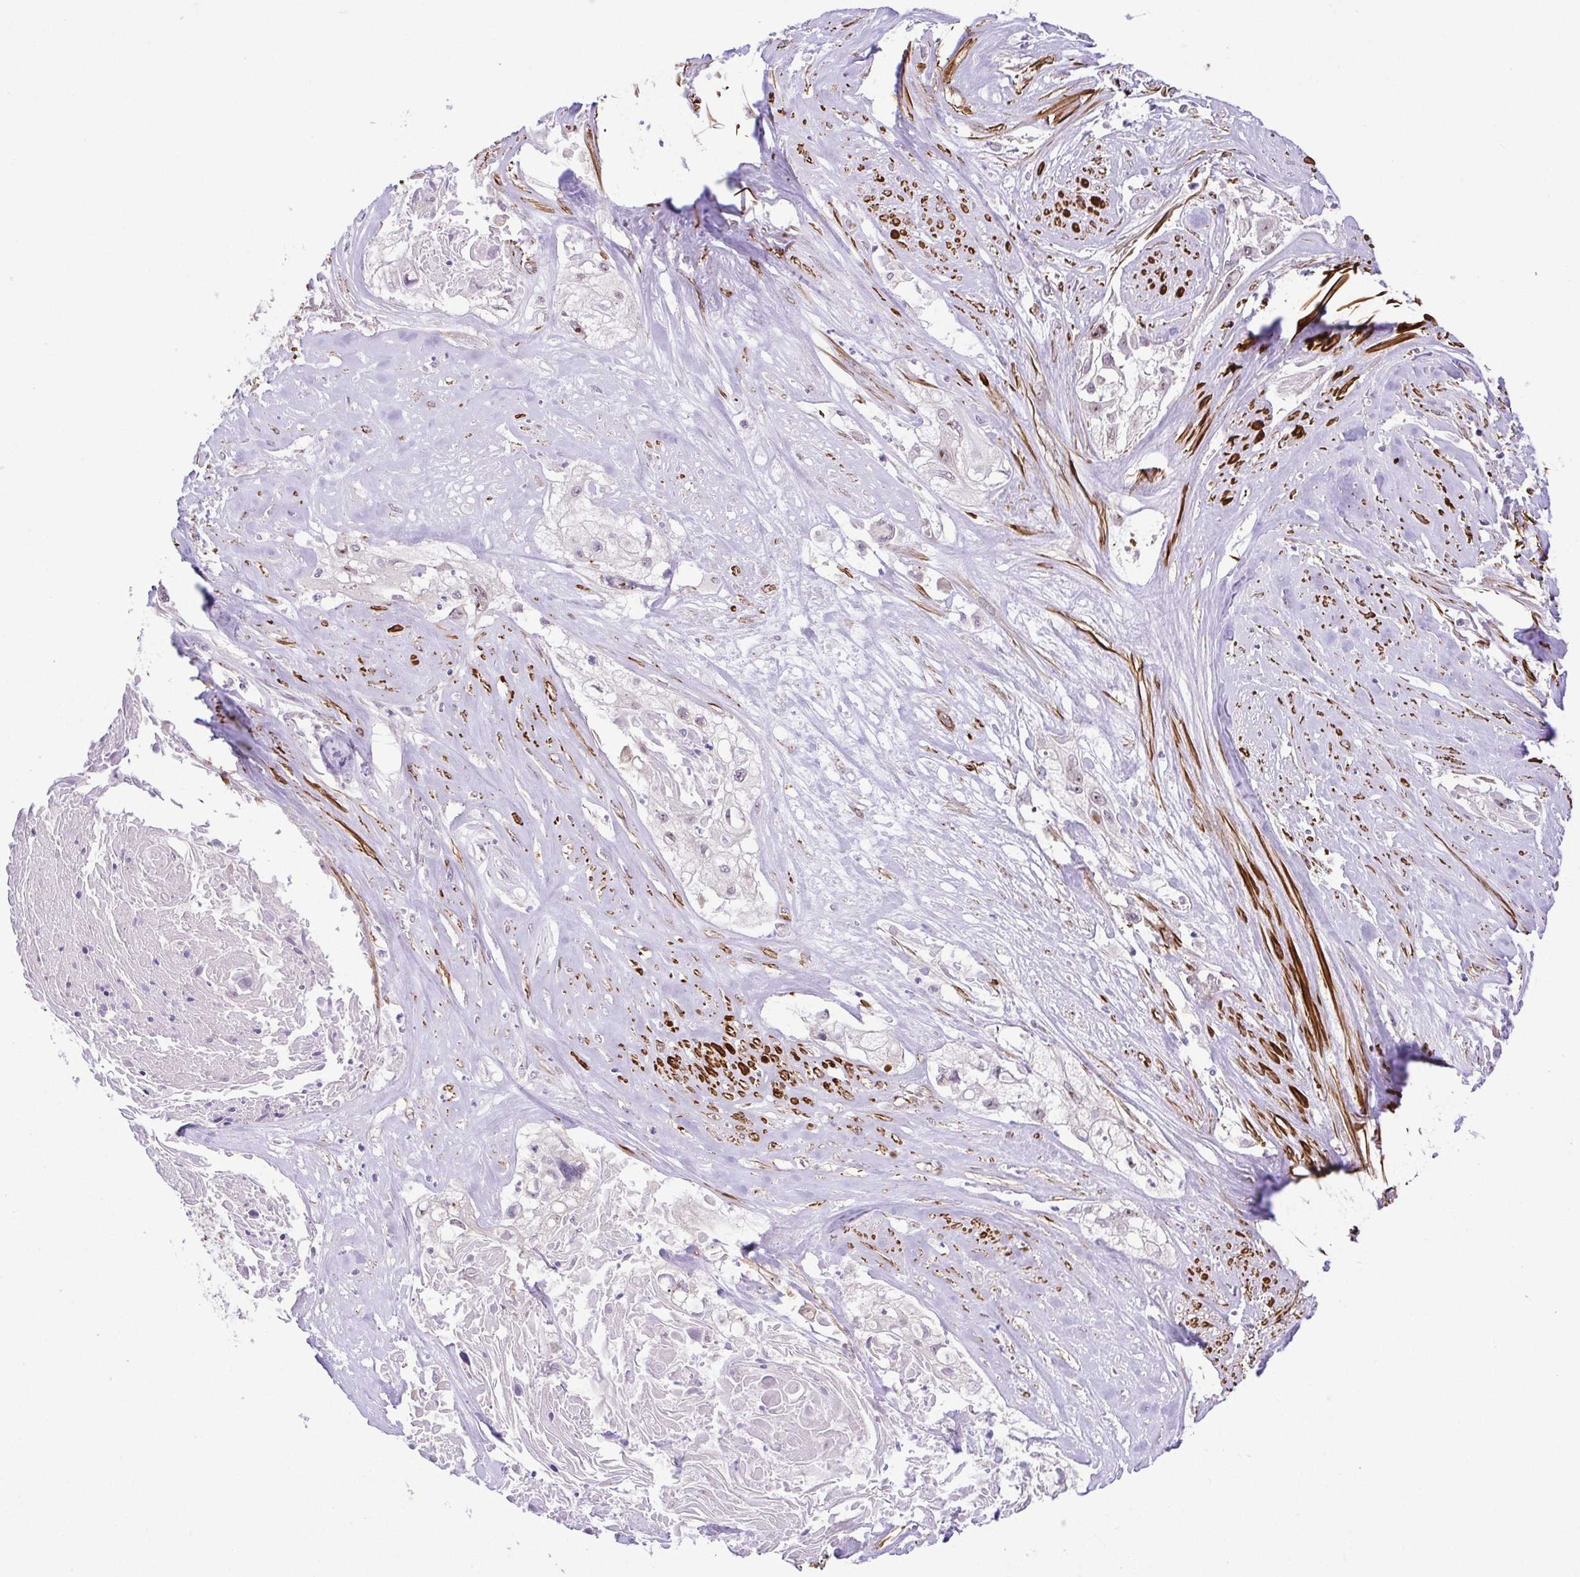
{"staining": {"intensity": "weak", "quantity": "<25%", "location": "nuclear"}, "tissue": "cervical cancer", "cell_type": "Tumor cells", "image_type": "cancer", "snomed": [{"axis": "morphology", "description": "Squamous cell carcinoma, NOS"}, {"axis": "topography", "description": "Cervix"}], "caption": "DAB (3,3'-diaminobenzidine) immunohistochemical staining of human cervical squamous cell carcinoma reveals no significant staining in tumor cells. (DAB (3,3'-diaminobenzidine) IHC with hematoxylin counter stain).", "gene": "RSL24D1", "patient": {"sex": "female", "age": 49}}